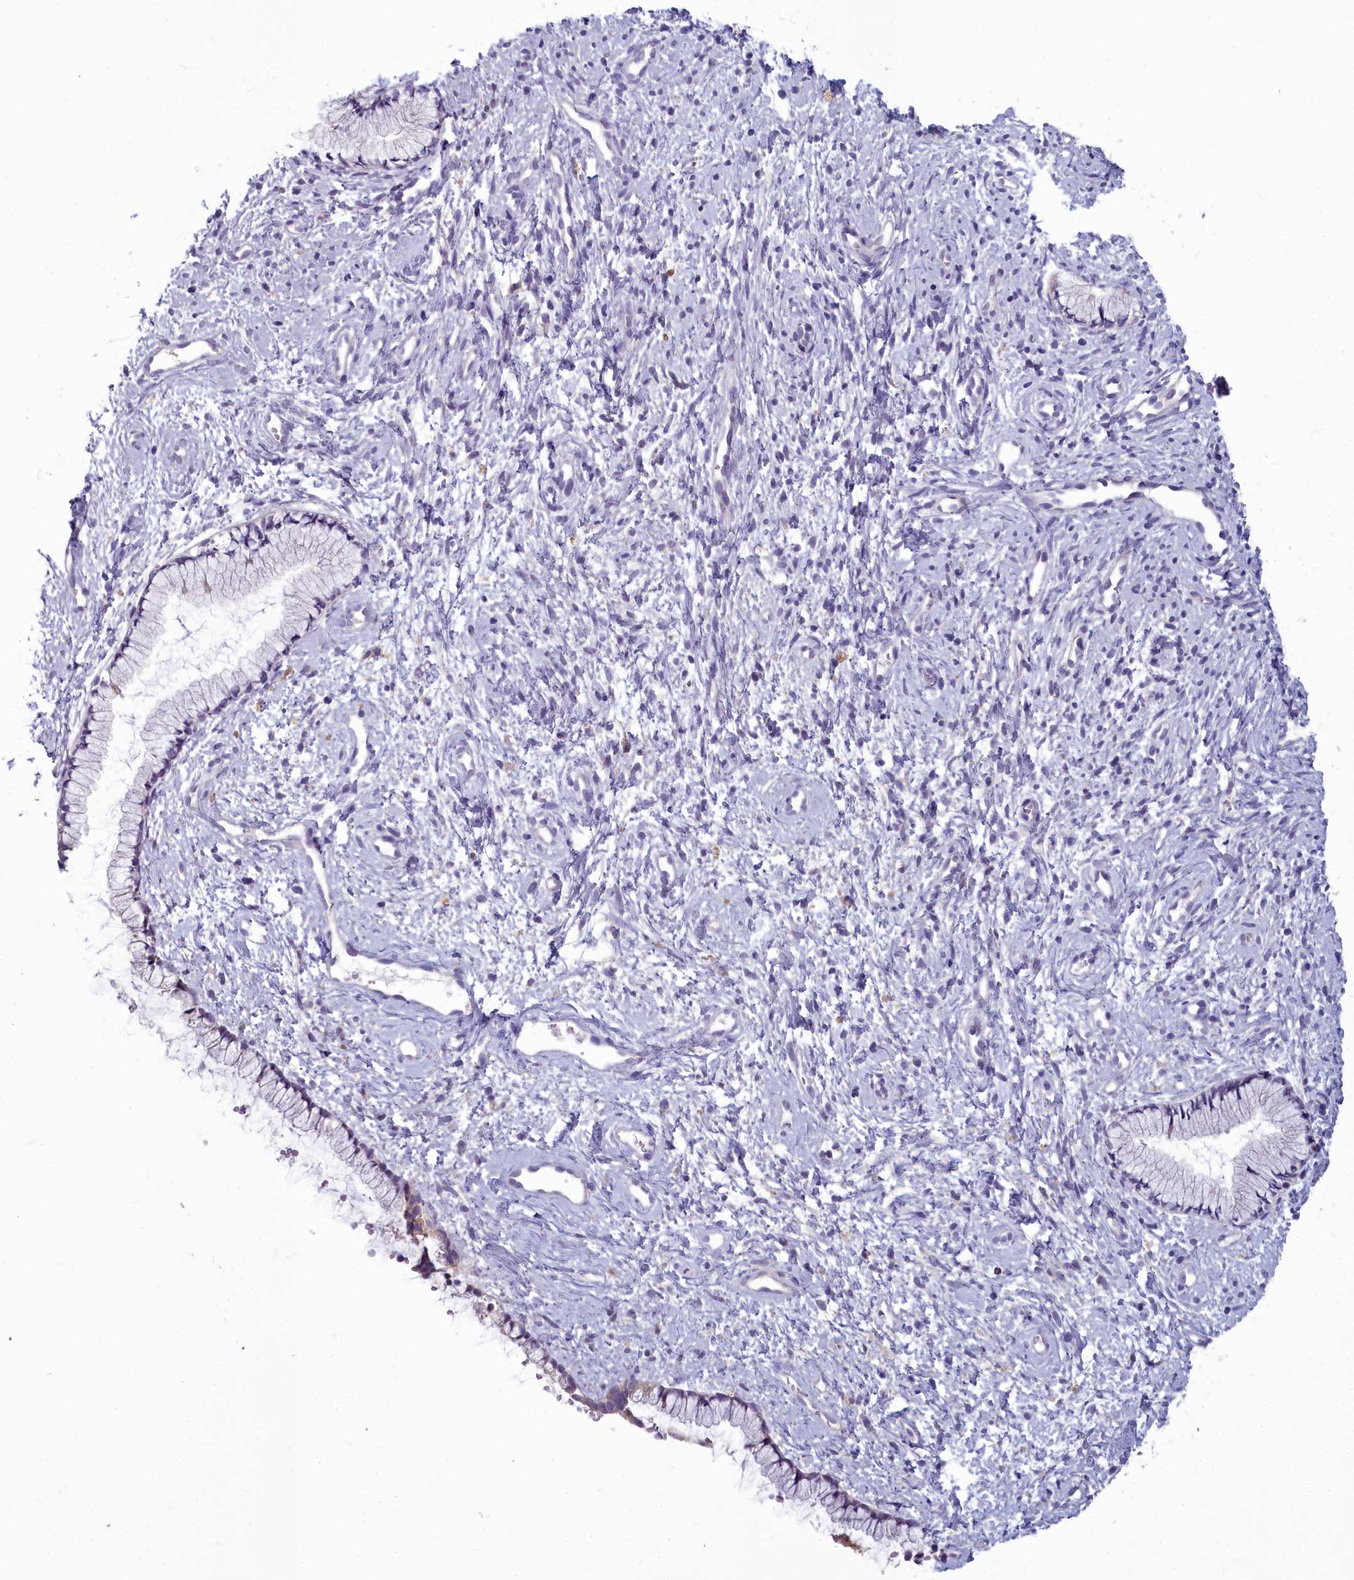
{"staining": {"intensity": "negative", "quantity": "none", "location": "none"}, "tissue": "cervix", "cell_type": "Glandular cells", "image_type": "normal", "snomed": [{"axis": "morphology", "description": "Normal tissue, NOS"}, {"axis": "topography", "description": "Cervix"}], "caption": "This histopathology image is of normal cervix stained with IHC to label a protein in brown with the nuclei are counter-stained blue. There is no staining in glandular cells.", "gene": "INSYN2A", "patient": {"sex": "female", "age": 57}}